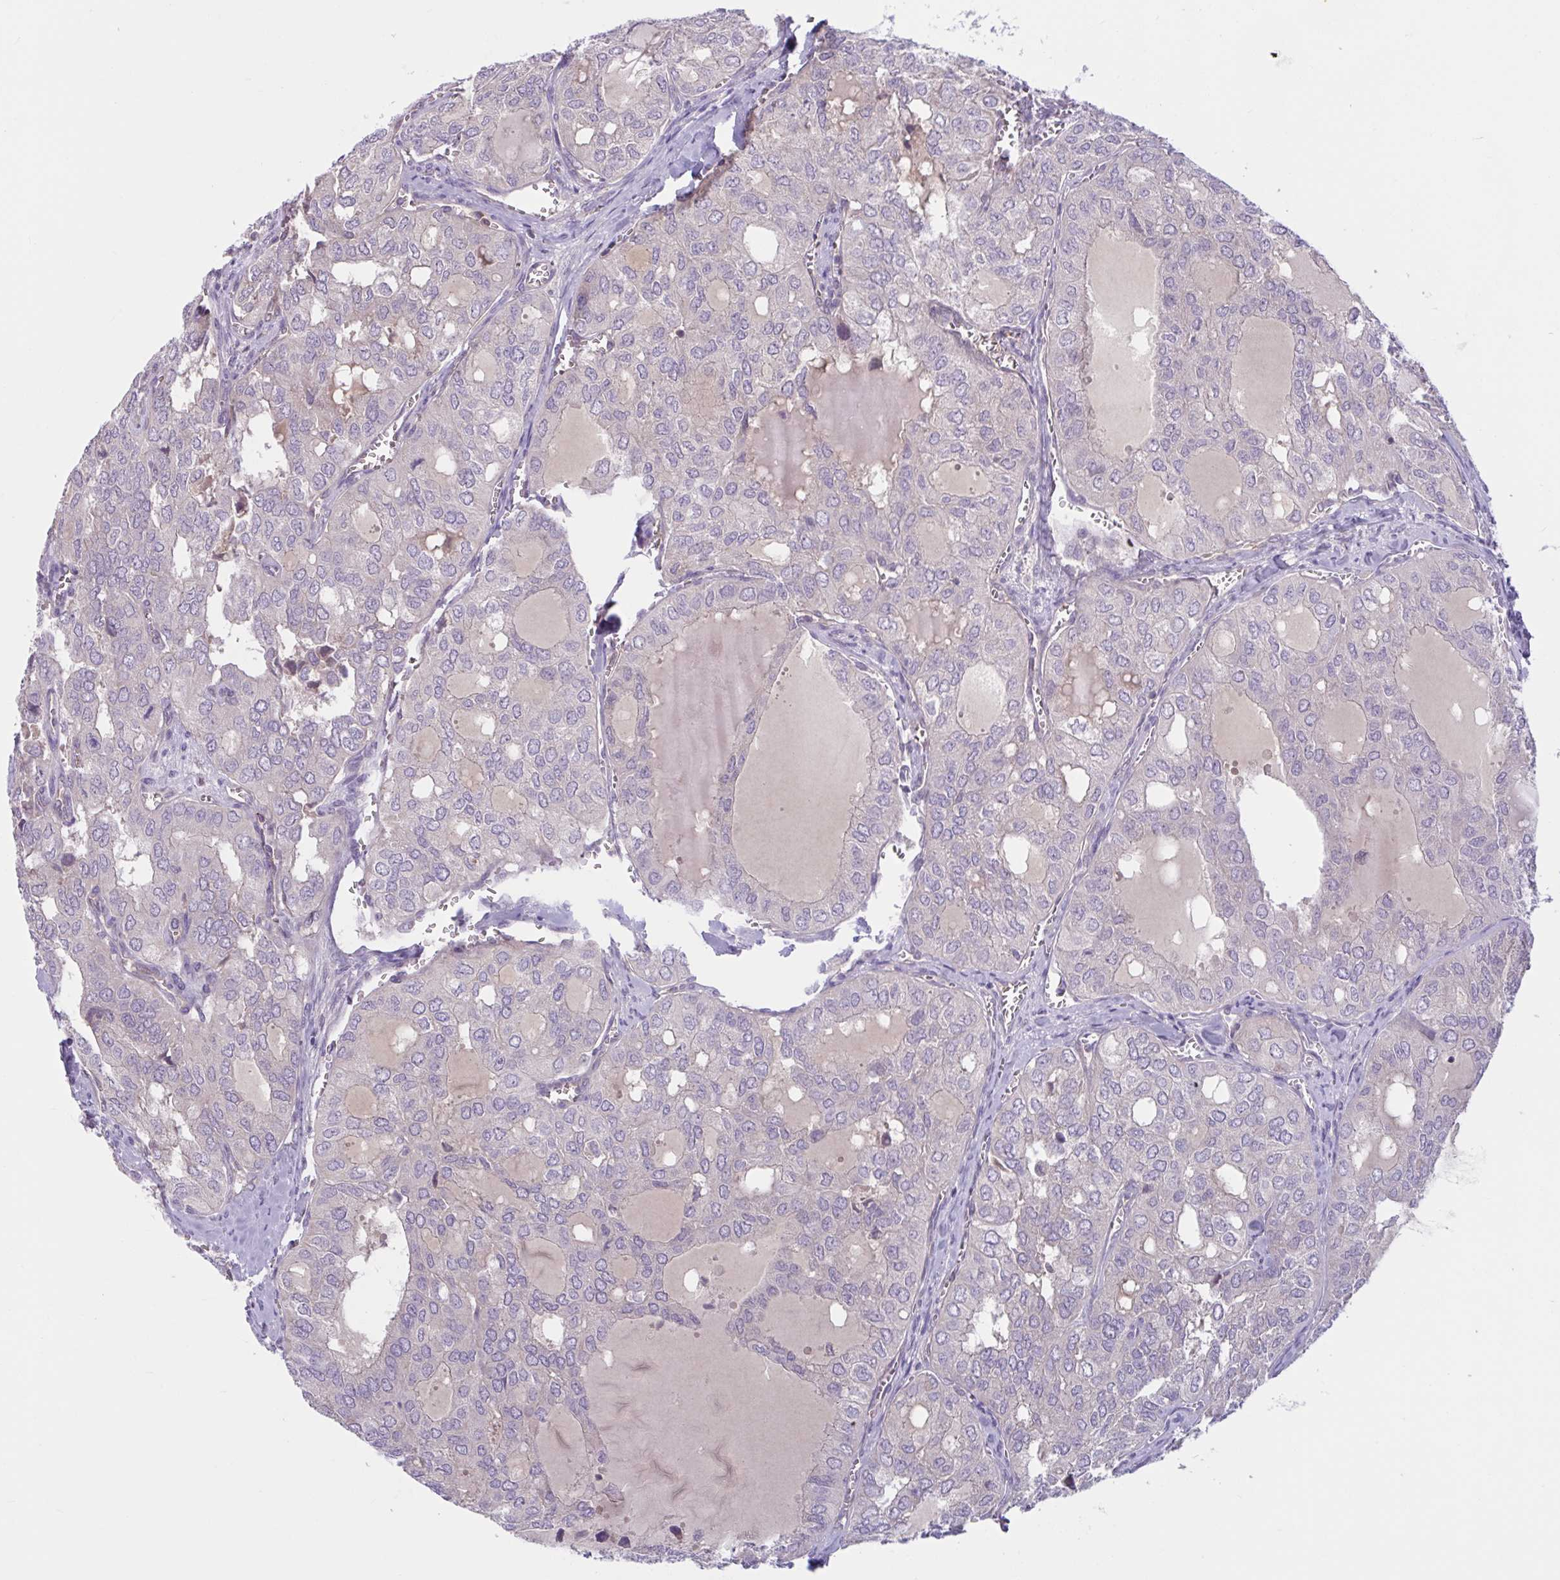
{"staining": {"intensity": "negative", "quantity": "none", "location": "none"}, "tissue": "thyroid cancer", "cell_type": "Tumor cells", "image_type": "cancer", "snomed": [{"axis": "morphology", "description": "Follicular adenoma carcinoma, NOS"}, {"axis": "topography", "description": "Thyroid gland"}], "caption": "Immunohistochemical staining of thyroid cancer reveals no significant expression in tumor cells.", "gene": "WNT9B", "patient": {"sex": "male", "age": 75}}